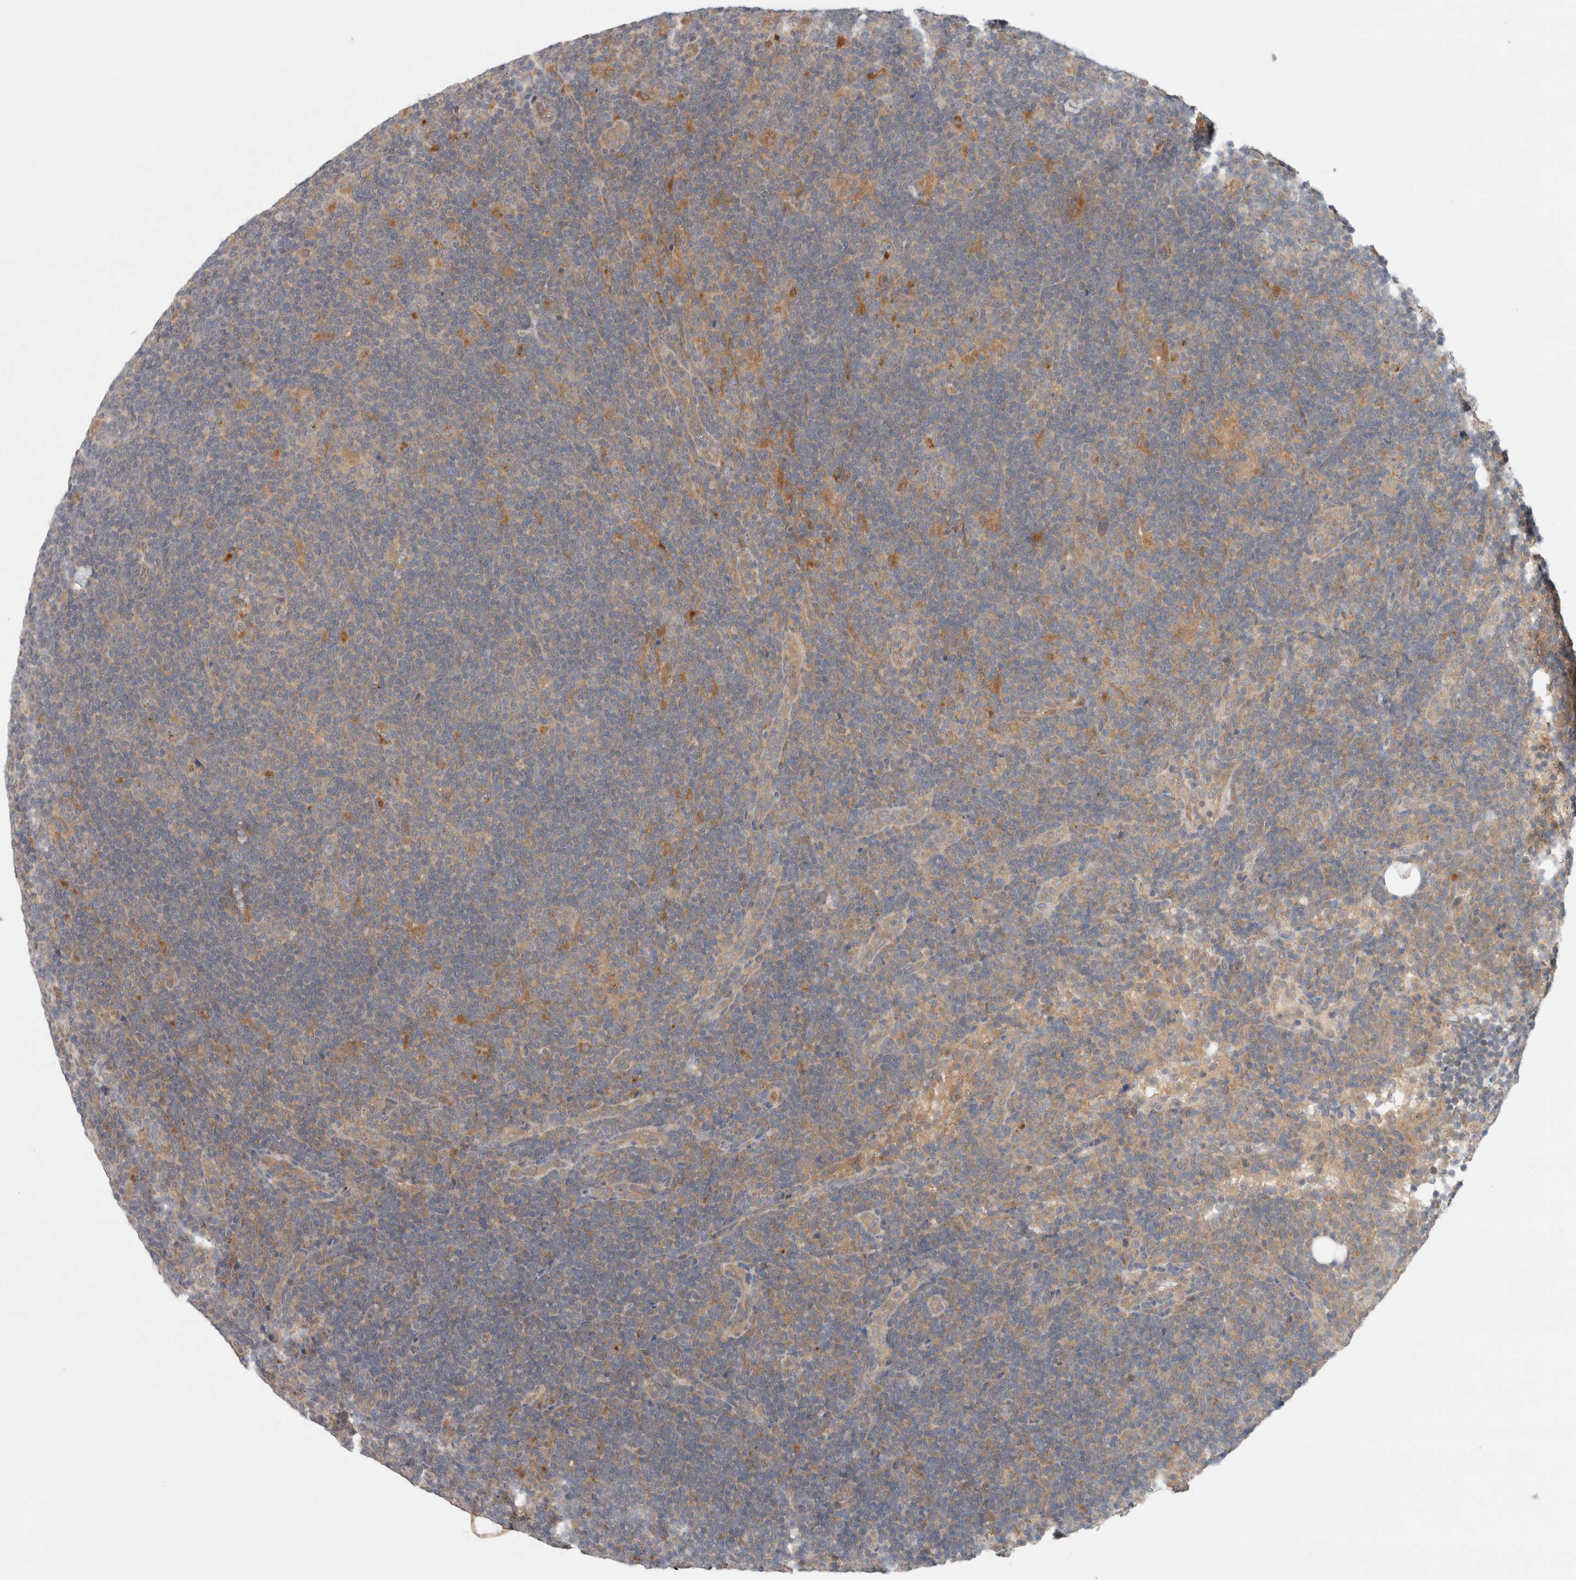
{"staining": {"intensity": "weak", "quantity": "25%-75%", "location": "cytoplasmic/membranous"}, "tissue": "lymphoma", "cell_type": "Tumor cells", "image_type": "cancer", "snomed": [{"axis": "morphology", "description": "Hodgkin's disease, NOS"}, {"axis": "topography", "description": "Lymph node"}], "caption": "Weak cytoplasmic/membranous staining is seen in approximately 25%-75% of tumor cells in lymphoma. (DAB = brown stain, brightfield microscopy at high magnification).", "gene": "SGK1", "patient": {"sex": "female", "age": 57}}